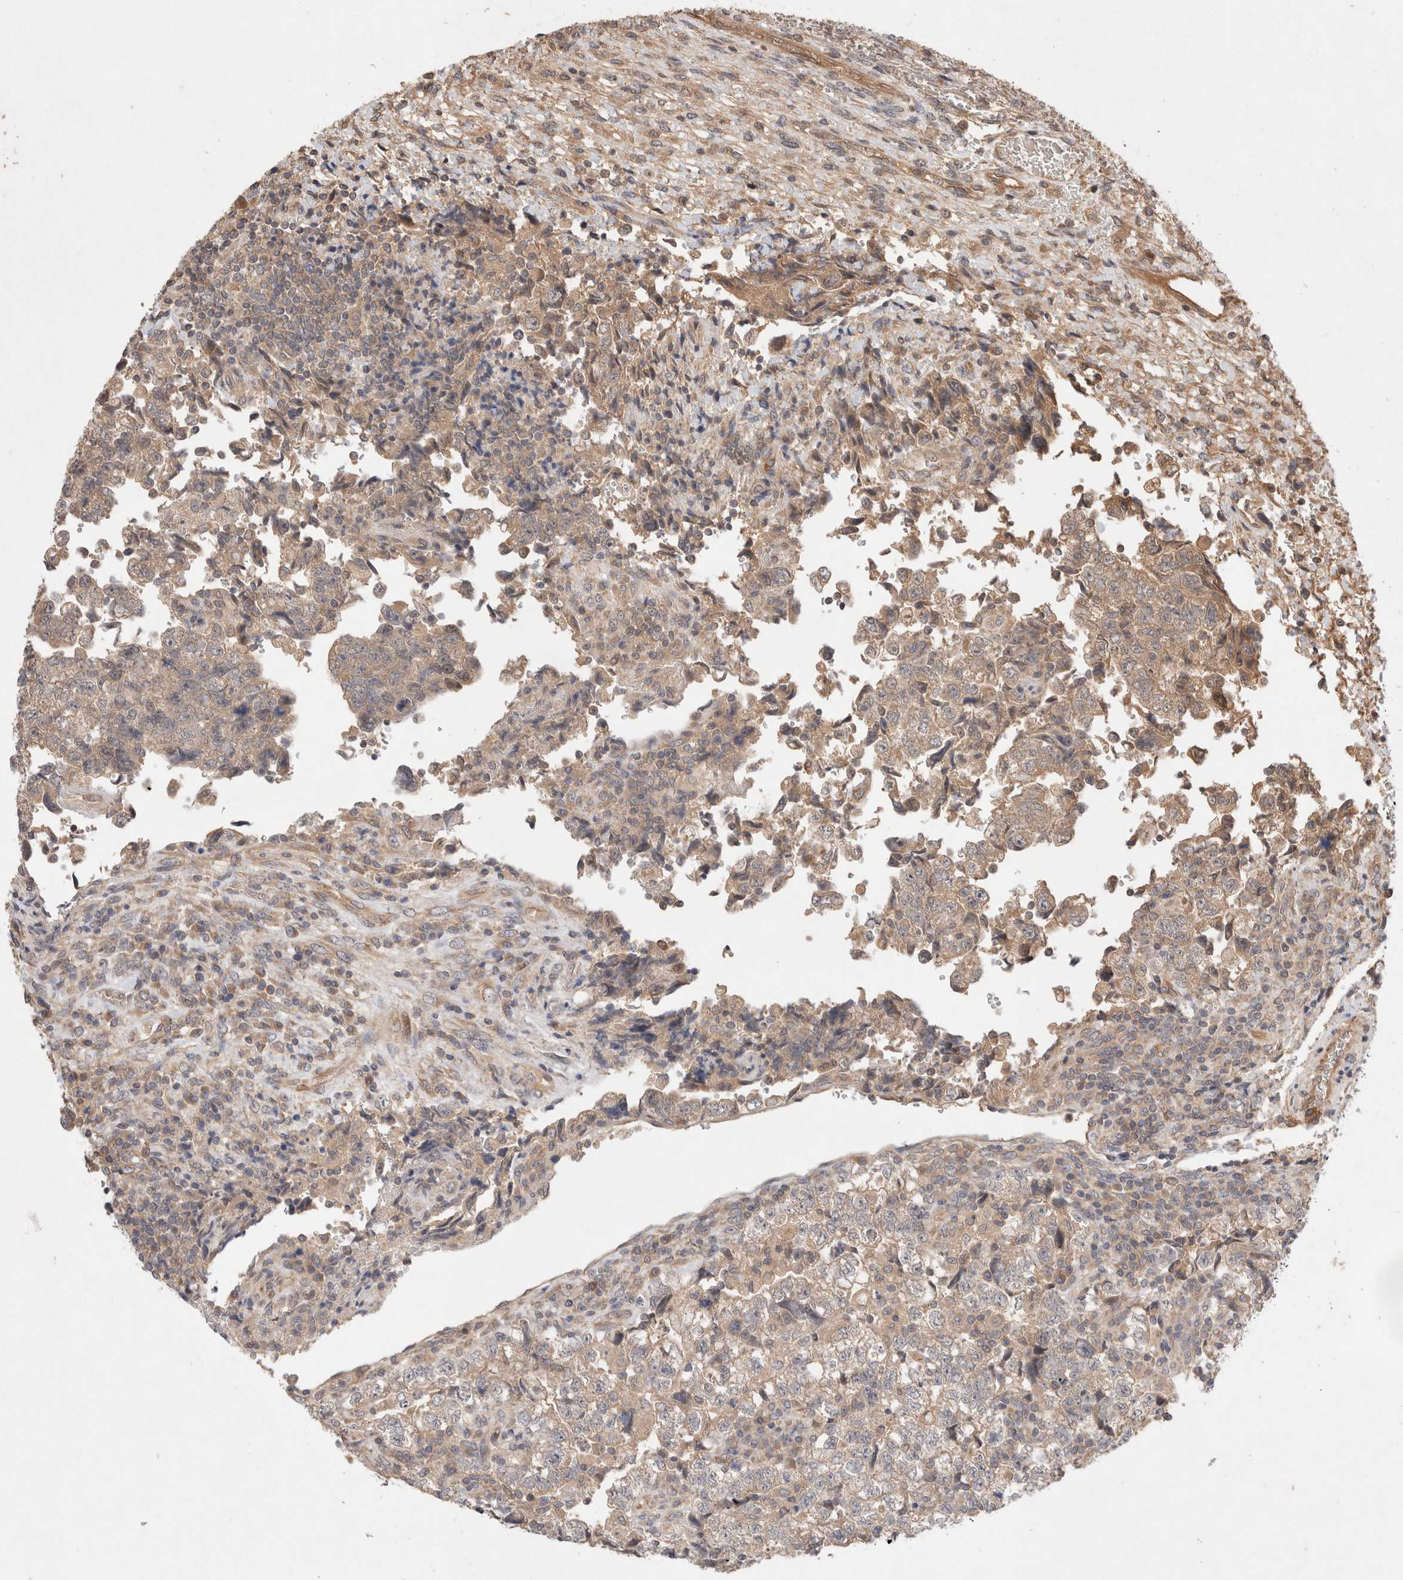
{"staining": {"intensity": "weak", "quantity": ">75%", "location": "cytoplasmic/membranous"}, "tissue": "testis cancer", "cell_type": "Tumor cells", "image_type": "cancer", "snomed": [{"axis": "morphology", "description": "Normal tissue, NOS"}, {"axis": "morphology", "description": "Carcinoma, Embryonal, NOS"}, {"axis": "topography", "description": "Testis"}], "caption": "About >75% of tumor cells in testis cancer demonstrate weak cytoplasmic/membranous protein staining as visualized by brown immunohistochemical staining.", "gene": "KLHL20", "patient": {"sex": "male", "age": 36}}